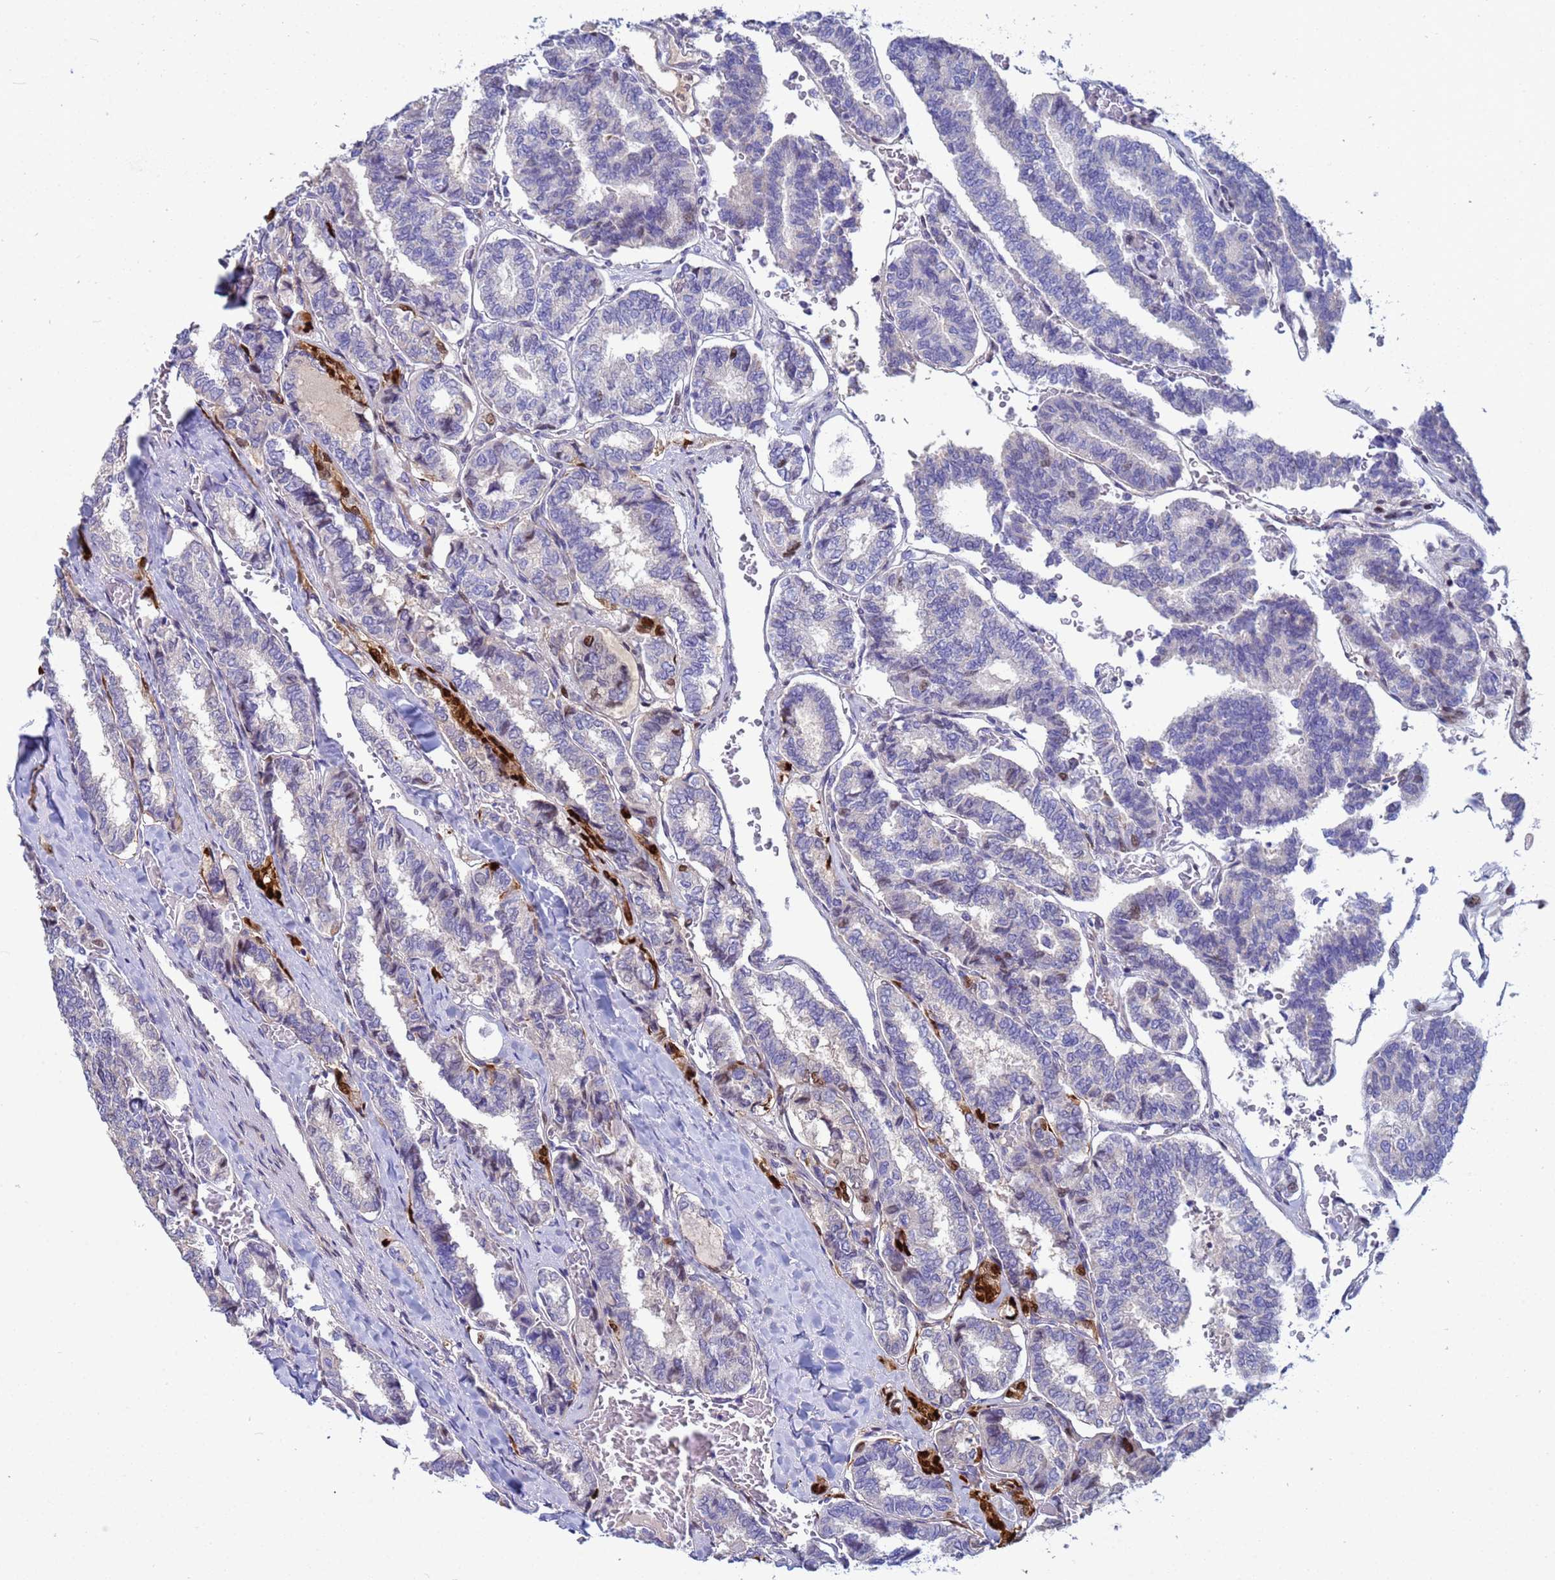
{"staining": {"intensity": "negative", "quantity": "none", "location": "none"}, "tissue": "thyroid cancer", "cell_type": "Tumor cells", "image_type": "cancer", "snomed": [{"axis": "morphology", "description": "Papillary adenocarcinoma, NOS"}, {"axis": "topography", "description": "Thyroid gland"}], "caption": "Thyroid cancer stained for a protein using immunohistochemistry exhibits no positivity tumor cells.", "gene": "PPP6R1", "patient": {"sex": "female", "age": 35}}